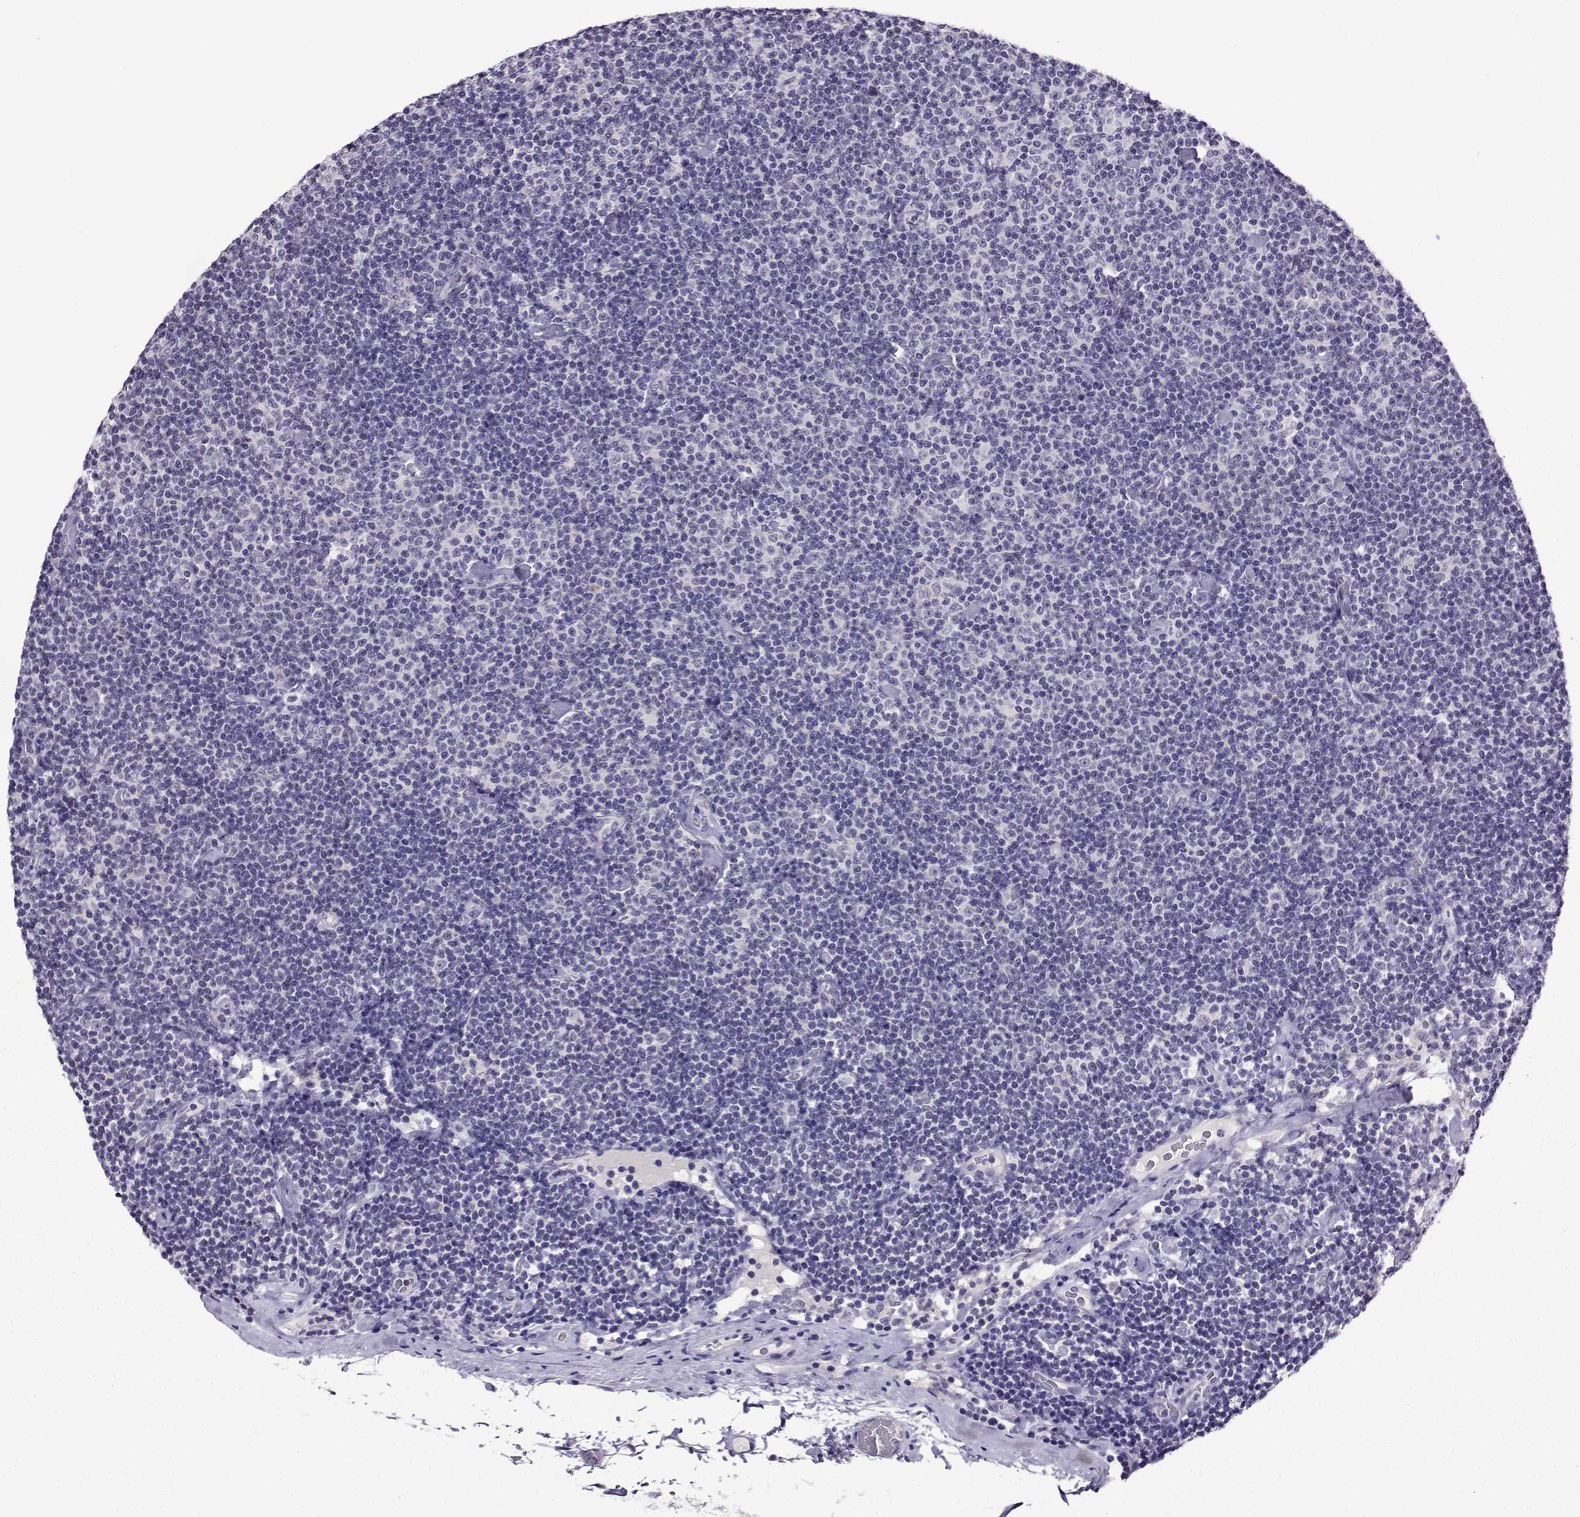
{"staining": {"intensity": "negative", "quantity": "none", "location": "none"}, "tissue": "lymphoma", "cell_type": "Tumor cells", "image_type": "cancer", "snomed": [{"axis": "morphology", "description": "Malignant lymphoma, non-Hodgkin's type, Low grade"}, {"axis": "topography", "description": "Lymph node"}], "caption": "Tumor cells show no significant protein staining in lymphoma. (DAB (3,3'-diaminobenzidine) immunohistochemistry visualized using brightfield microscopy, high magnification).", "gene": "LRFN2", "patient": {"sex": "male", "age": 81}}